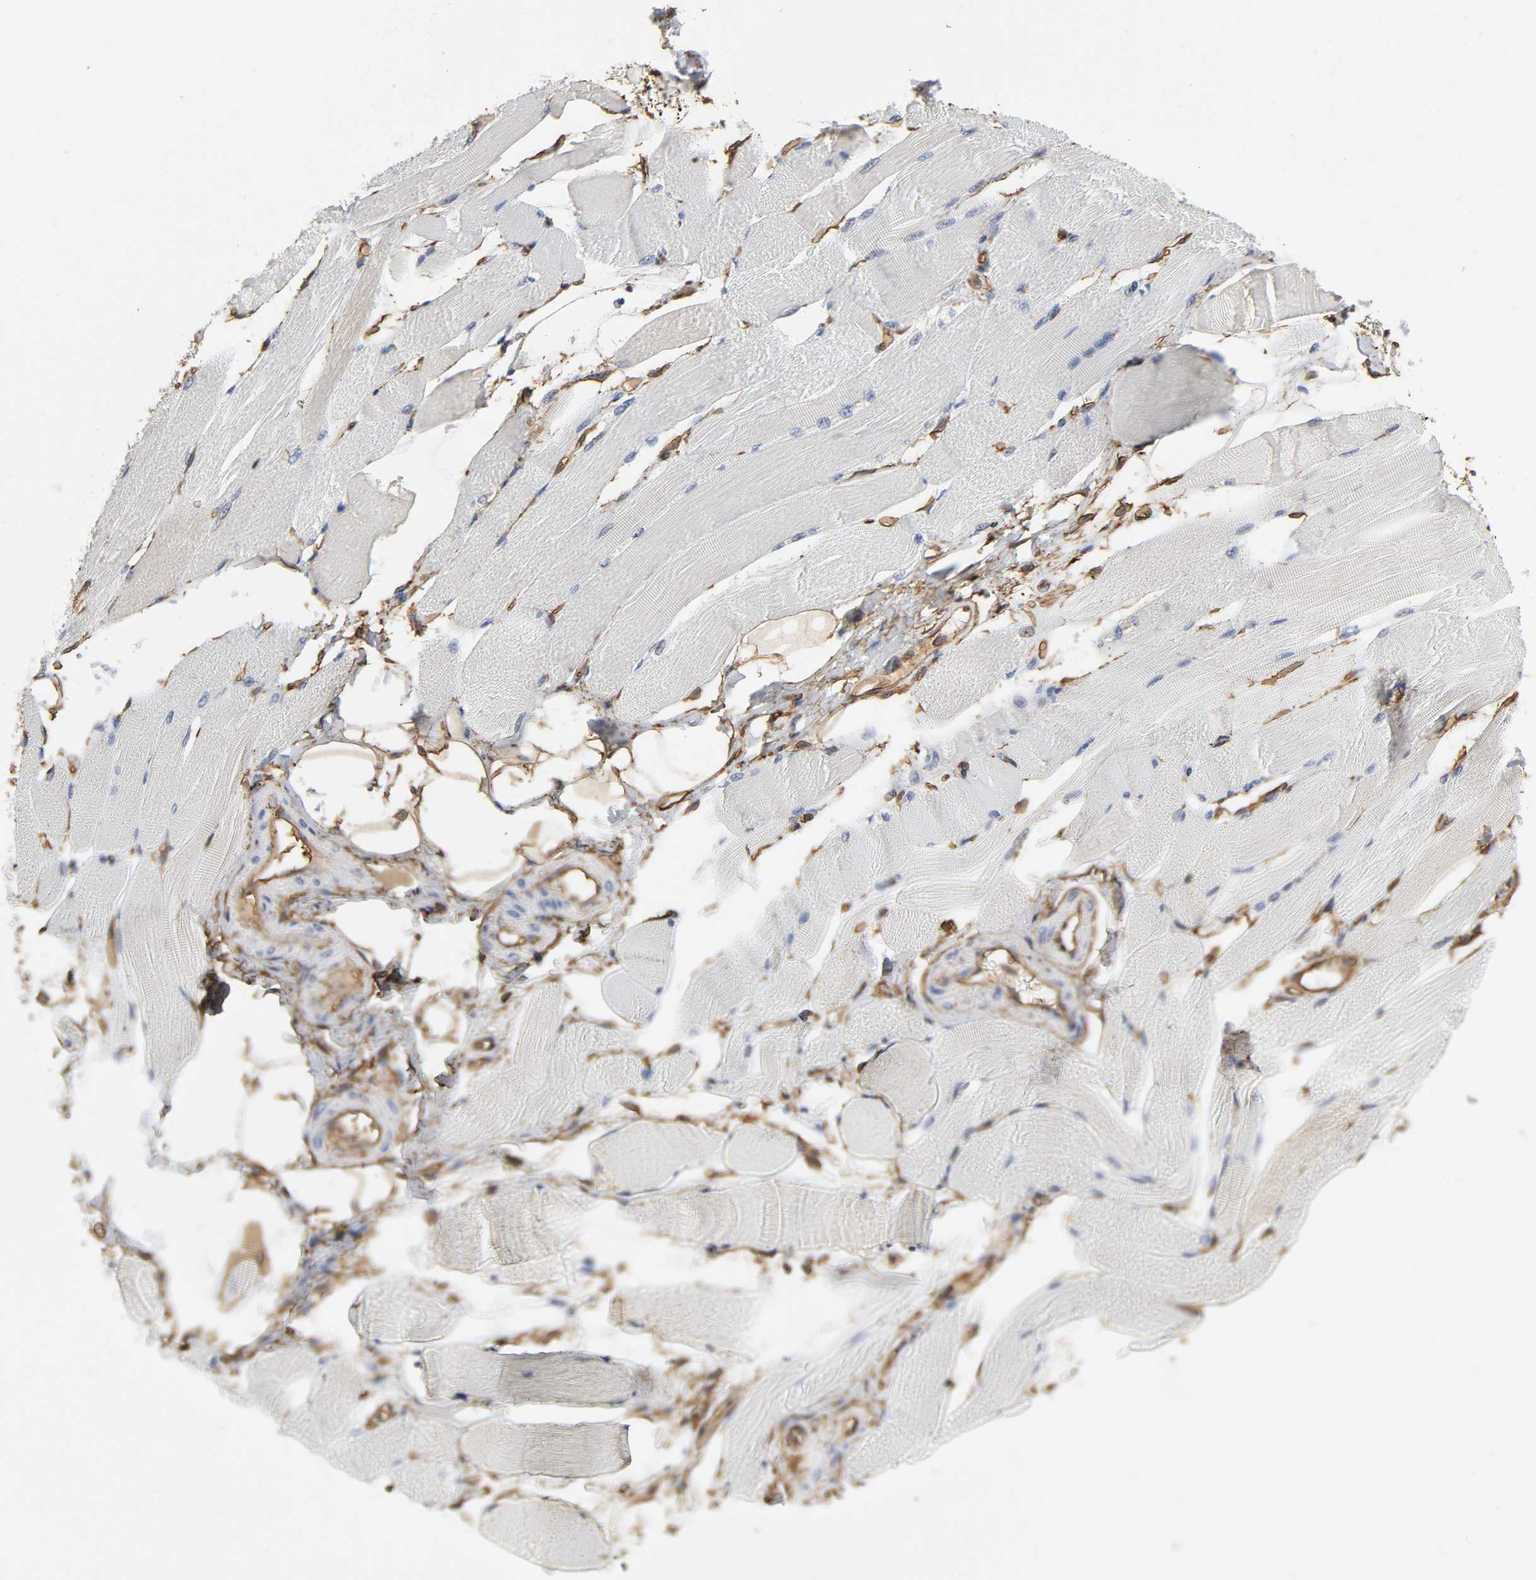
{"staining": {"intensity": "negative", "quantity": "none", "location": "none"}, "tissue": "skeletal muscle", "cell_type": "Myocytes", "image_type": "normal", "snomed": [{"axis": "morphology", "description": "Normal tissue, NOS"}, {"axis": "topography", "description": "Skeletal muscle"}, {"axis": "topography", "description": "Peripheral nerve tissue"}], "caption": "An immunohistochemistry (IHC) image of normal skeletal muscle is shown. There is no staining in myocytes of skeletal muscle. (Brightfield microscopy of DAB (3,3'-diaminobenzidine) IHC at high magnification).", "gene": "ANXA2", "patient": {"sex": "female", "age": 84}}